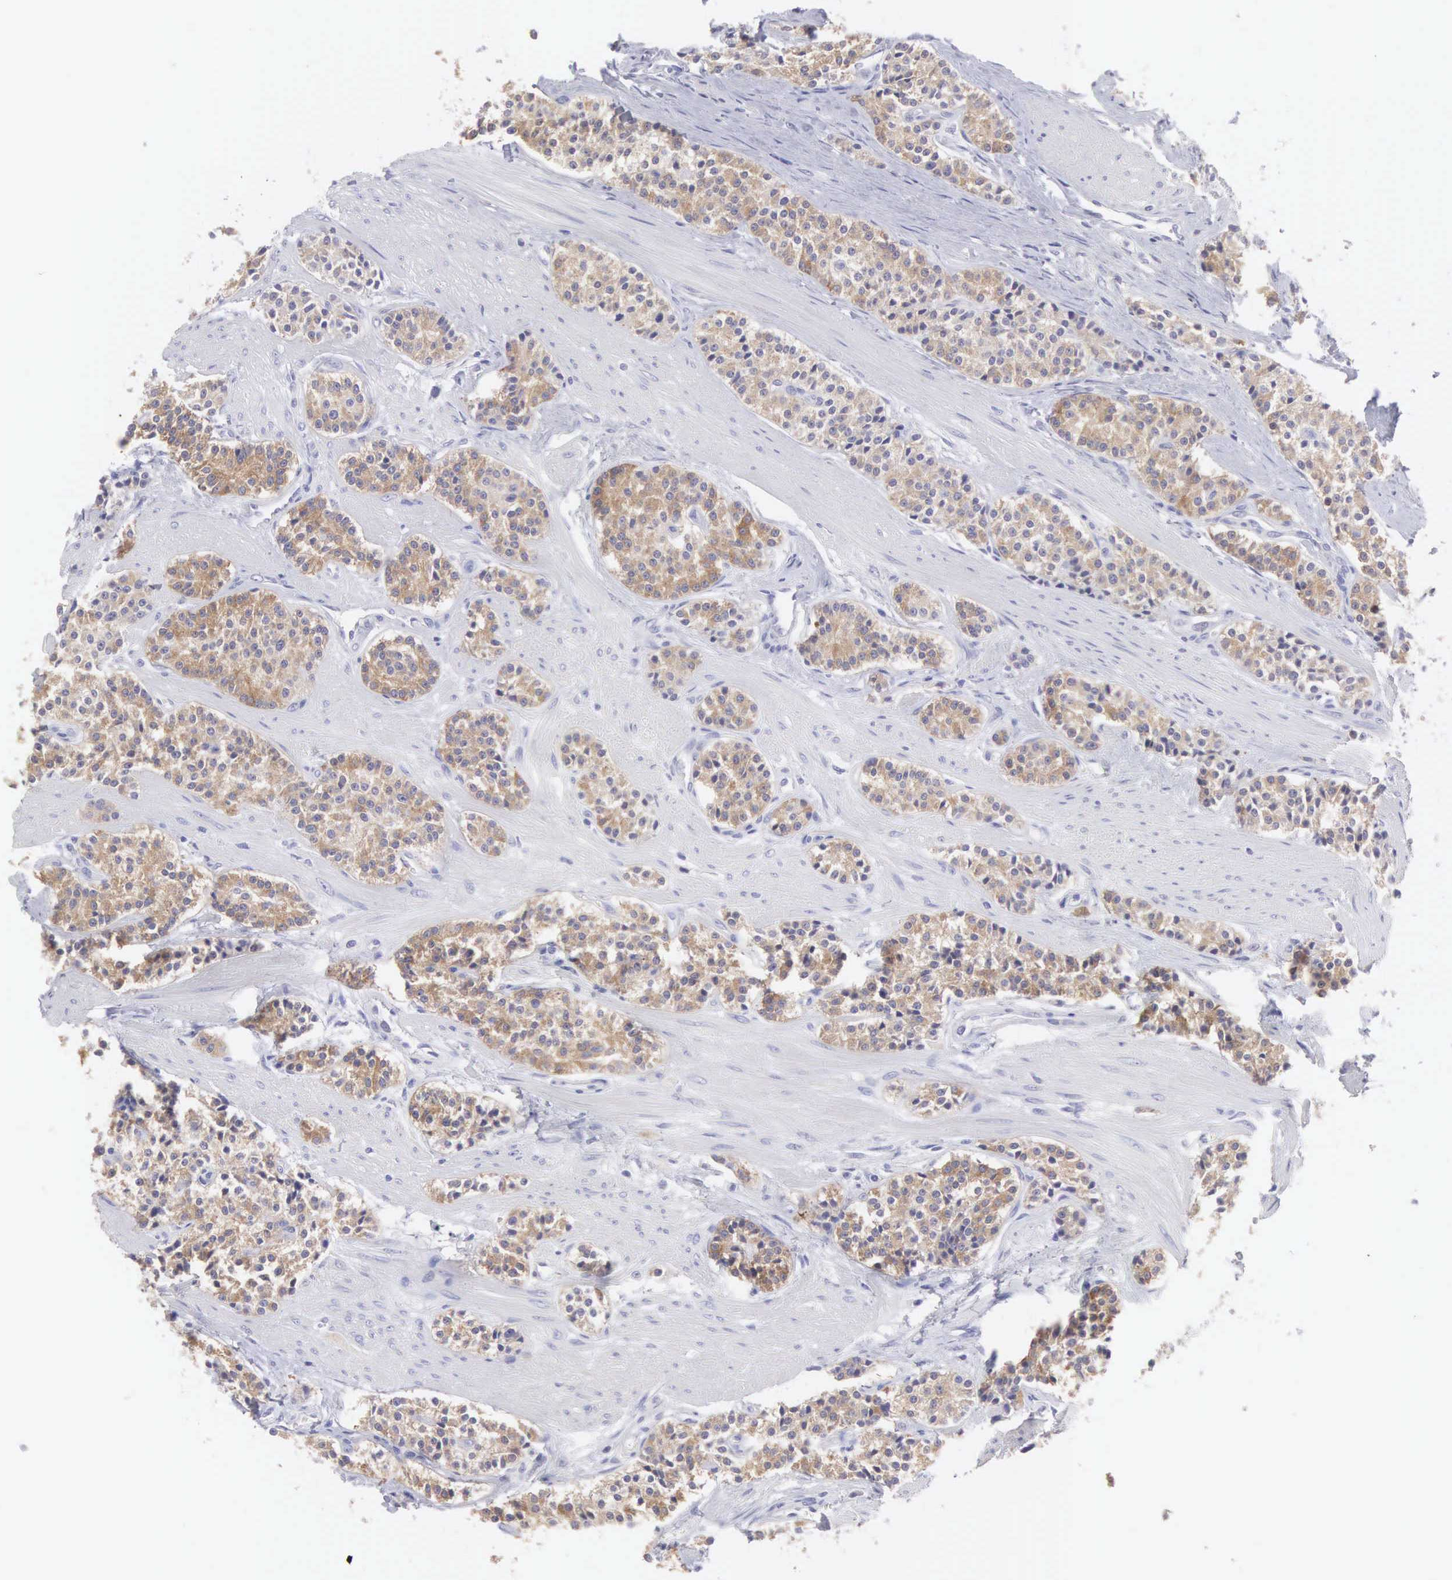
{"staining": {"intensity": "weak", "quantity": "25%-75%", "location": "cytoplasmic/membranous"}, "tissue": "carcinoid", "cell_type": "Tumor cells", "image_type": "cancer", "snomed": [{"axis": "morphology", "description": "Carcinoid, malignant, NOS"}, {"axis": "topography", "description": "Stomach"}], "caption": "This histopathology image reveals malignant carcinoid stained with immunohistochemistry to label a protein in brown. The cytoplasmic/membranous of tumor cells show weak positivity for the protein. Nuclei are counter-stained blue.", "gene": "SLITRK4", "patient": {"sex": "female", "age": 76}}